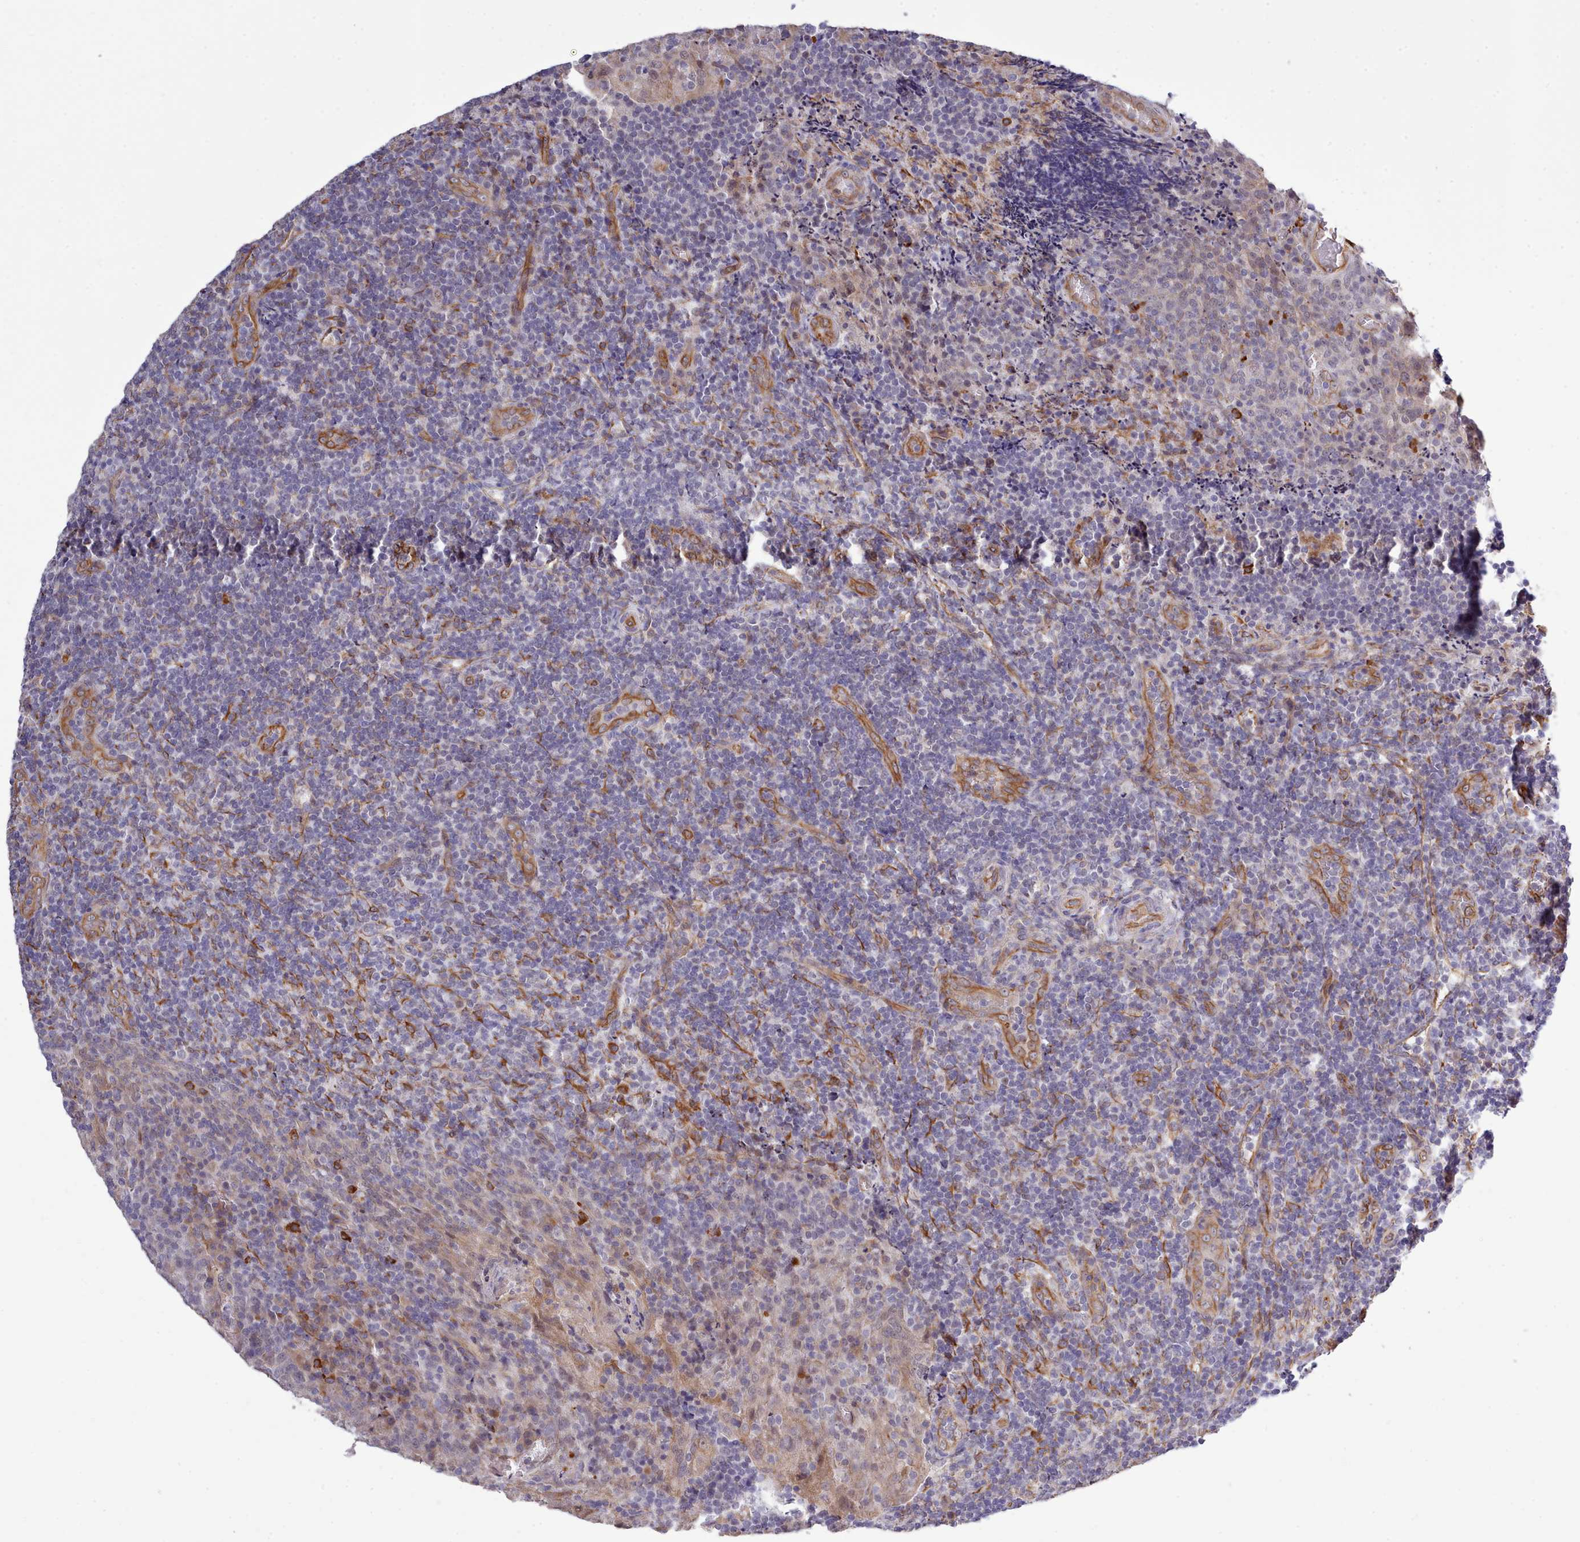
{"staining": {"intensity": "strong", "quantity": "<25%", "location": "cytoplasmic/membranous"}, "tissue": "tonsil", "cell_type": "Germinal center cells", "image_type": "normal", "snomed": [{"axis": "morphology", "description": "Normal tissue, NOS"}, {"axis": "topography", "description": "Tonsil"}], "caption": "Immunohistochemical staining of unremarkable human tonsil displays <25% levels of strong cytoplasmic/membranous protein expression in approximately <25% of germinal center cells. Immunohistochemistry stains the protein of interest in brown and the nuclei are stained blue.", "gene": "ZC3H13", "patient": {"sex": "male", "age": 17}}